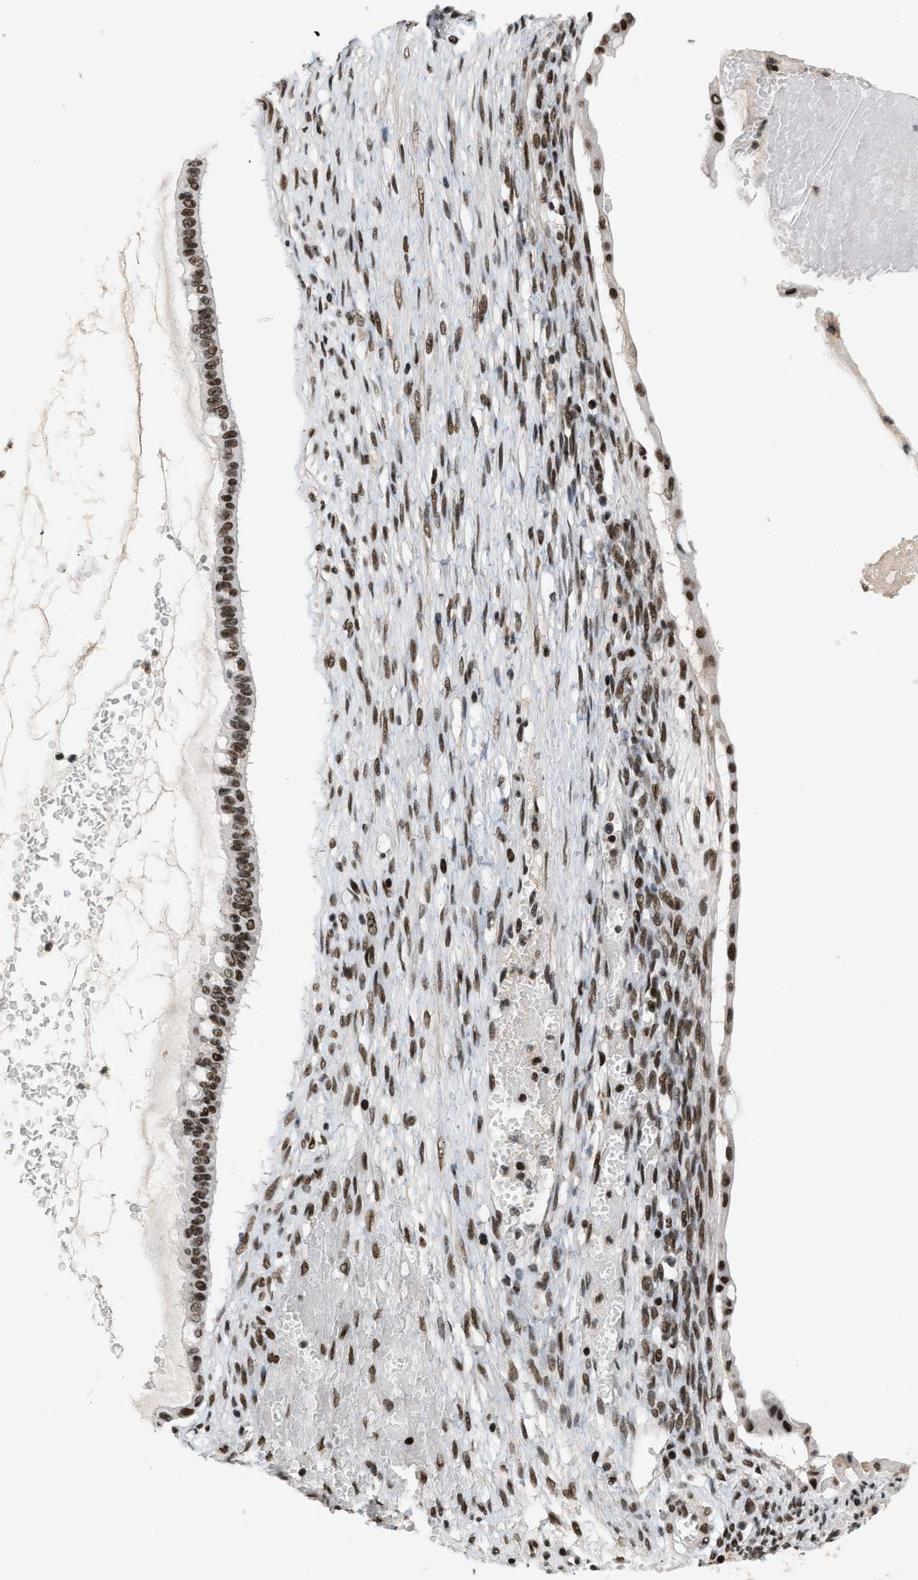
{"staining": {"intensity": "strong", "quantity": ">75%", "location": "nuclear"}, "tissue": "ovarian cancer", "cell_type": "Tumor cells", "image_type": "cancer", "snomed": [{"axis": "morphology", "description": "Cystadenocarcinoma, mucinous, NOS"}, {"axis": "topography", "description": "Ovary"}], "caption": "Immunohistochemical staining of ovarian cancer (mucinous cystadenocarcinoma) exhibits high levels of strong nuclear expression in about >75% of tumor cells.", "gene": "SMARCB1", "patient": {"sex": "female", "age": 73}}